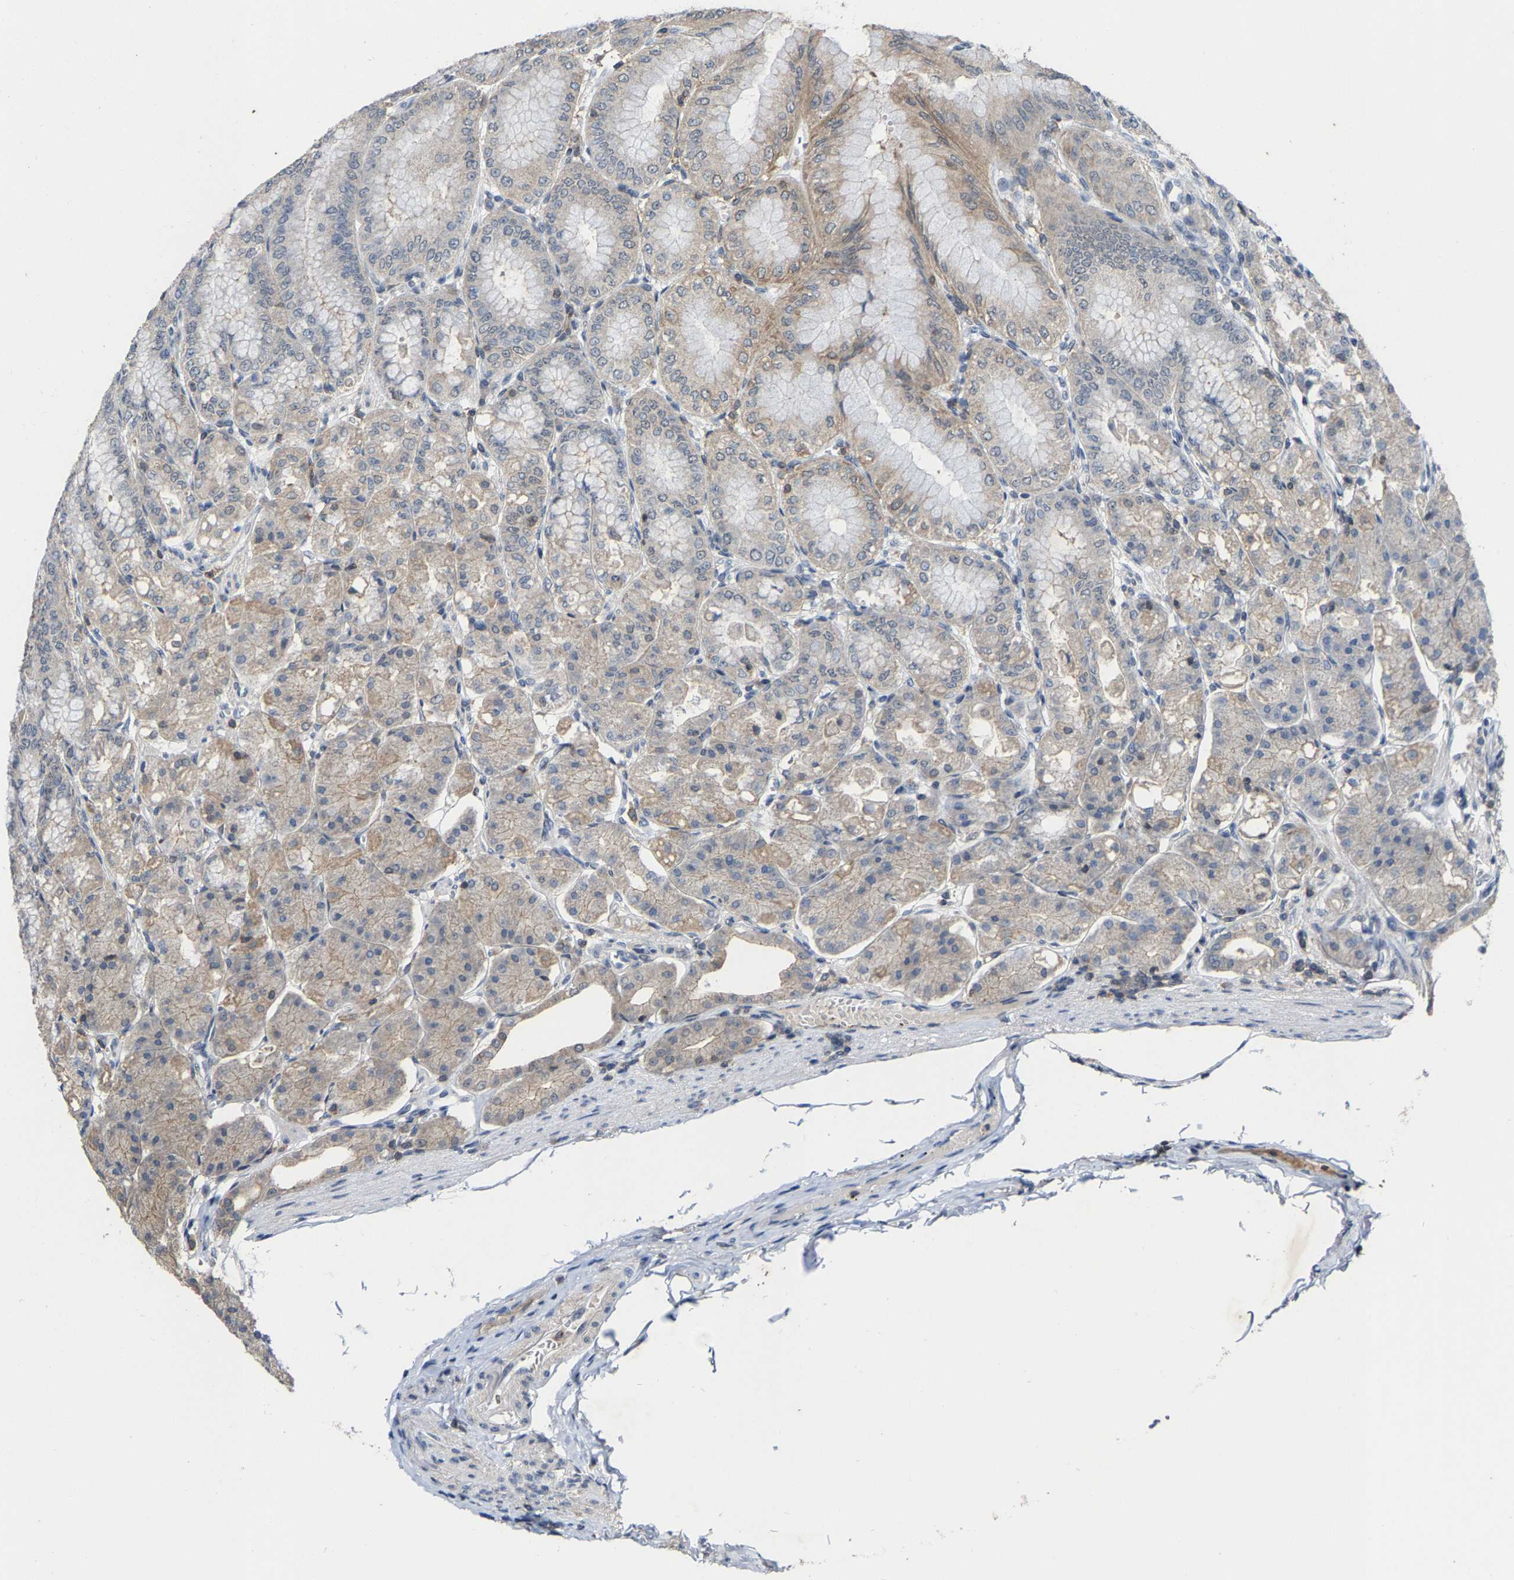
{"staining": {"intensity": "weak", "quantity": "25%-75%", "location": "cytoplasmic/membranous,nuclear"}, "tissue": "stomach", "cell_type": "Glandular cells", "image_type": "normal", "snomed": [{"axis": "morphology", "description": "Normal tissue, NOS"}, {"axis": "topography", "description": "Stomach, lower"}], "caption": "Brown immunohistochemical staining in benign human stomach reveals weak cytoplasmic/membranous,nuclear positivity in about 25%-75% of glandular cells. (IHC, brightfield microscopy, high magnification).", "gene": "FGD3", "patient": {"sex": "male", "age": 71}}